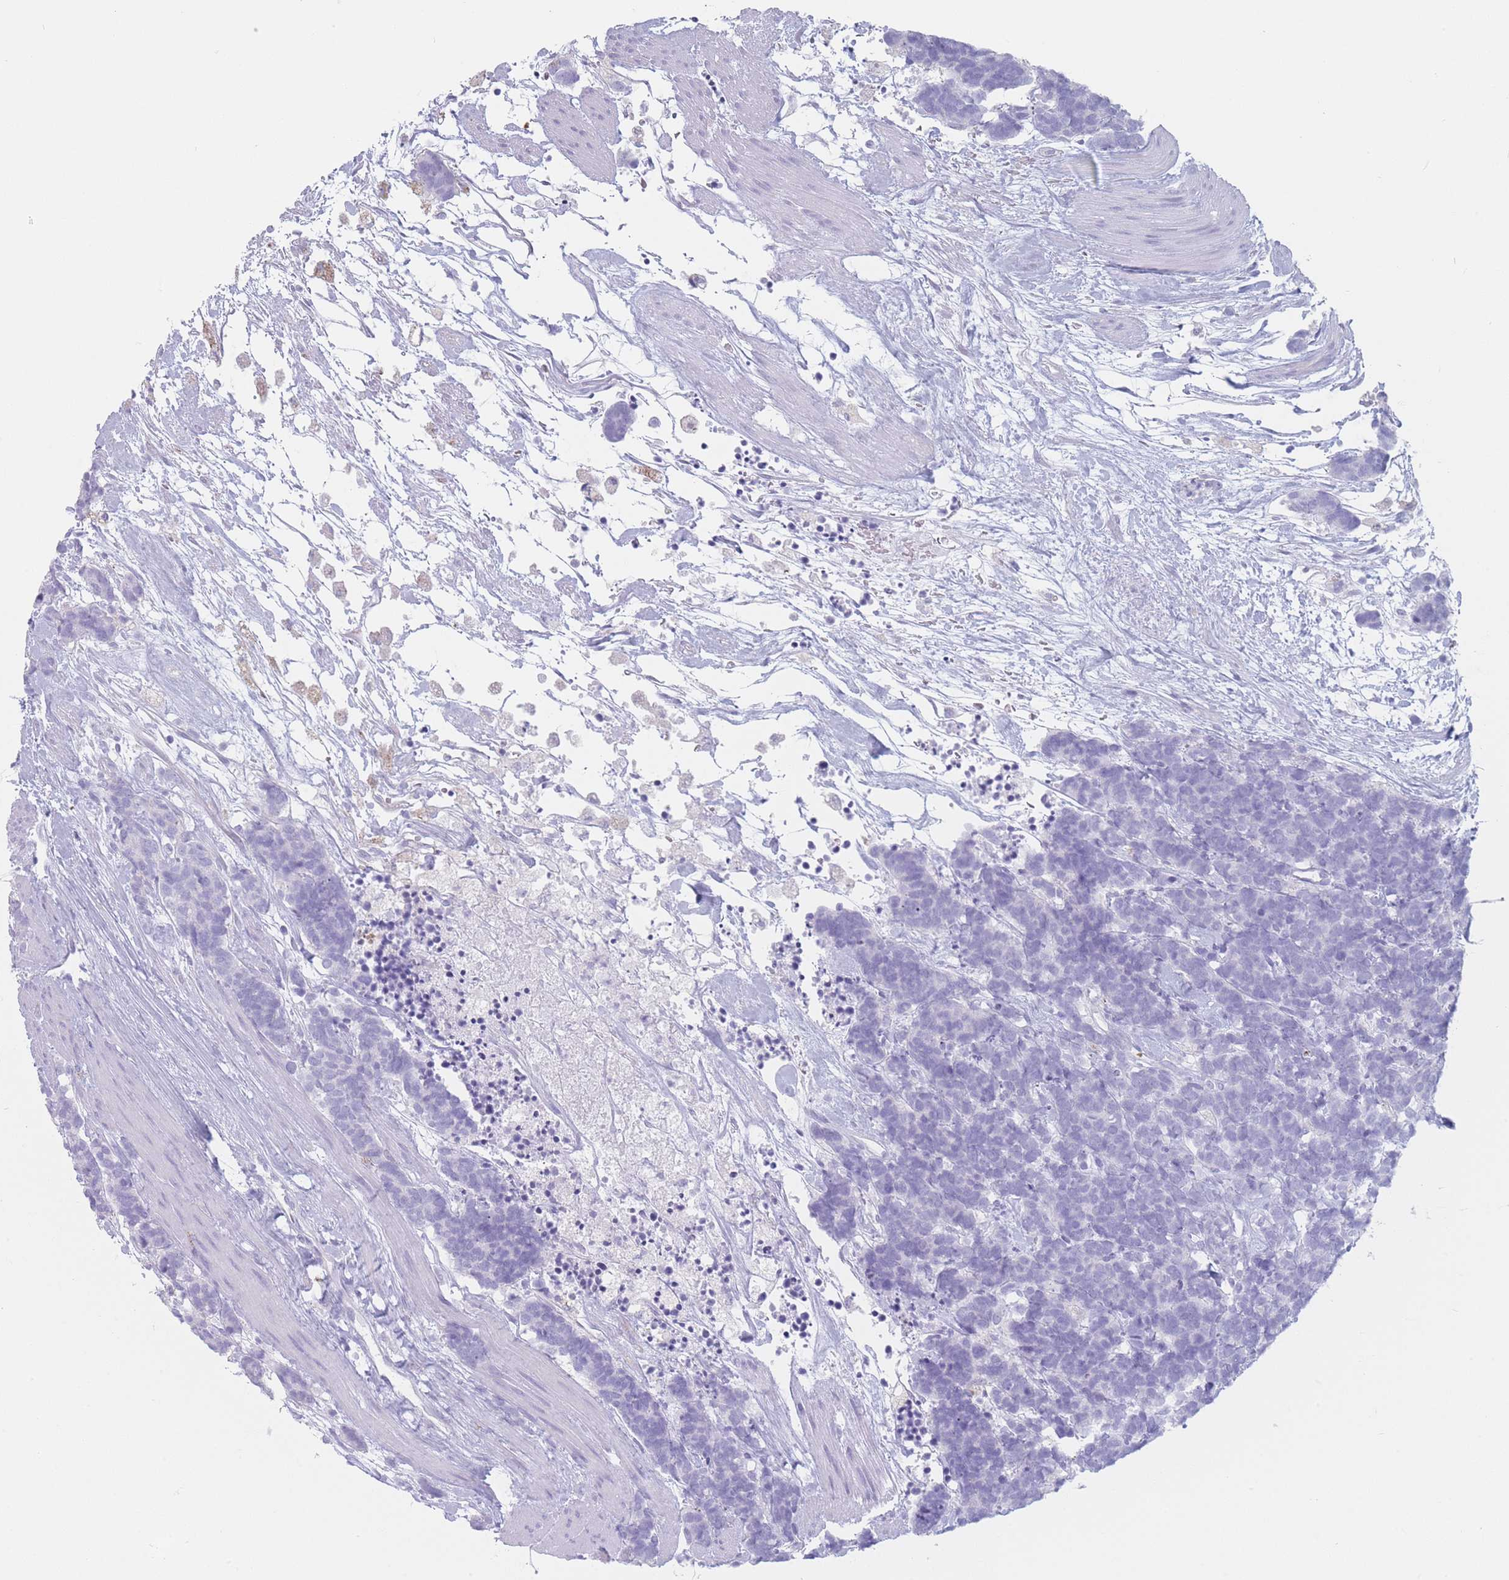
{"staining": {"intensity": "negative", "quantity": "none", "location": "none"}, "tissue": "carcinoid", "cell_type": "Tumor cells", "image_type": "cancer", "snomed": [{"axis": "morphology", "description": "Carcinoma, NOS"}, {"axis": "morphology", "description": "Carcinoid, malignant, NOS"}, {"axis": "topography", "description": "Prostate"}], "caption": "The photomicrograph reveals no significant expression in tumor cells of carcinoid.", "gene": "GPR12", "patient": {"sex": "male", "age": 57}}